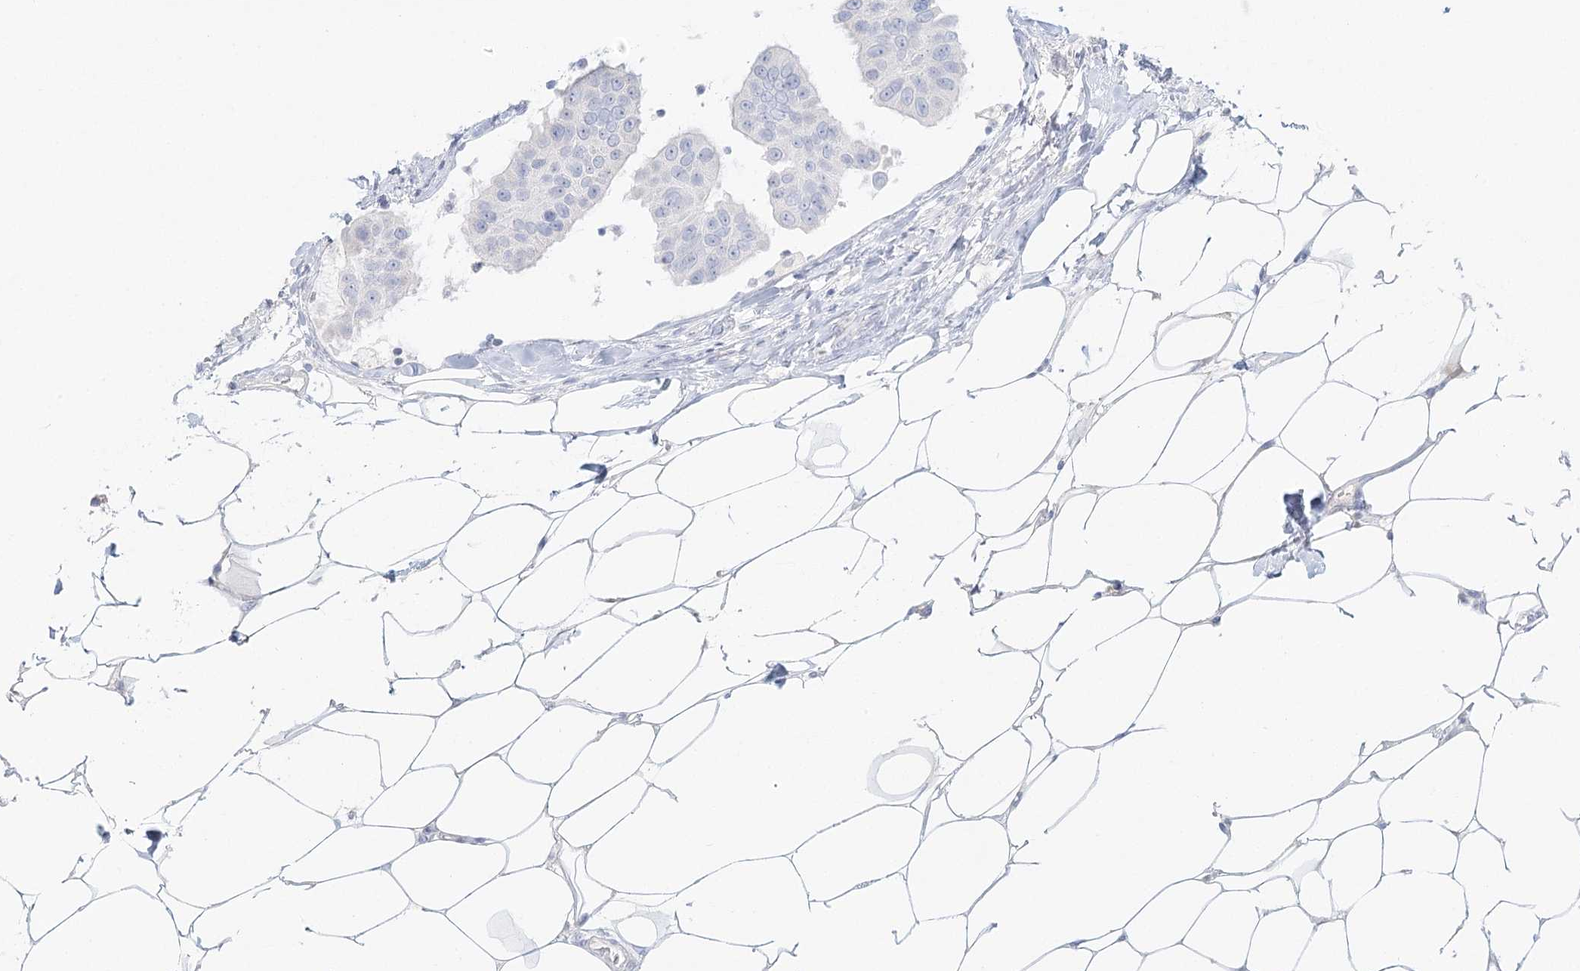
{"staining": {"intensity": "negative", "quantity": "none", "location": "none"}, "tissue": "breast cancer", "cell_type": "Tumor cells", "image_type": "cancer", "snomed": [{"axis": "morphology", "description": "Normal tissue, NOS"}, {"axis": "morphology", "description": "Duct carcinoma"}, {"axis": "topography", "description": "Breast"}], "caption": "Protein analysis of breast cancer (infiltrating ductal carcinoma) displays no significant staining in tumor cells.", "gene": "DMGDH", "patient": {"sex": "female", "age": 39}}